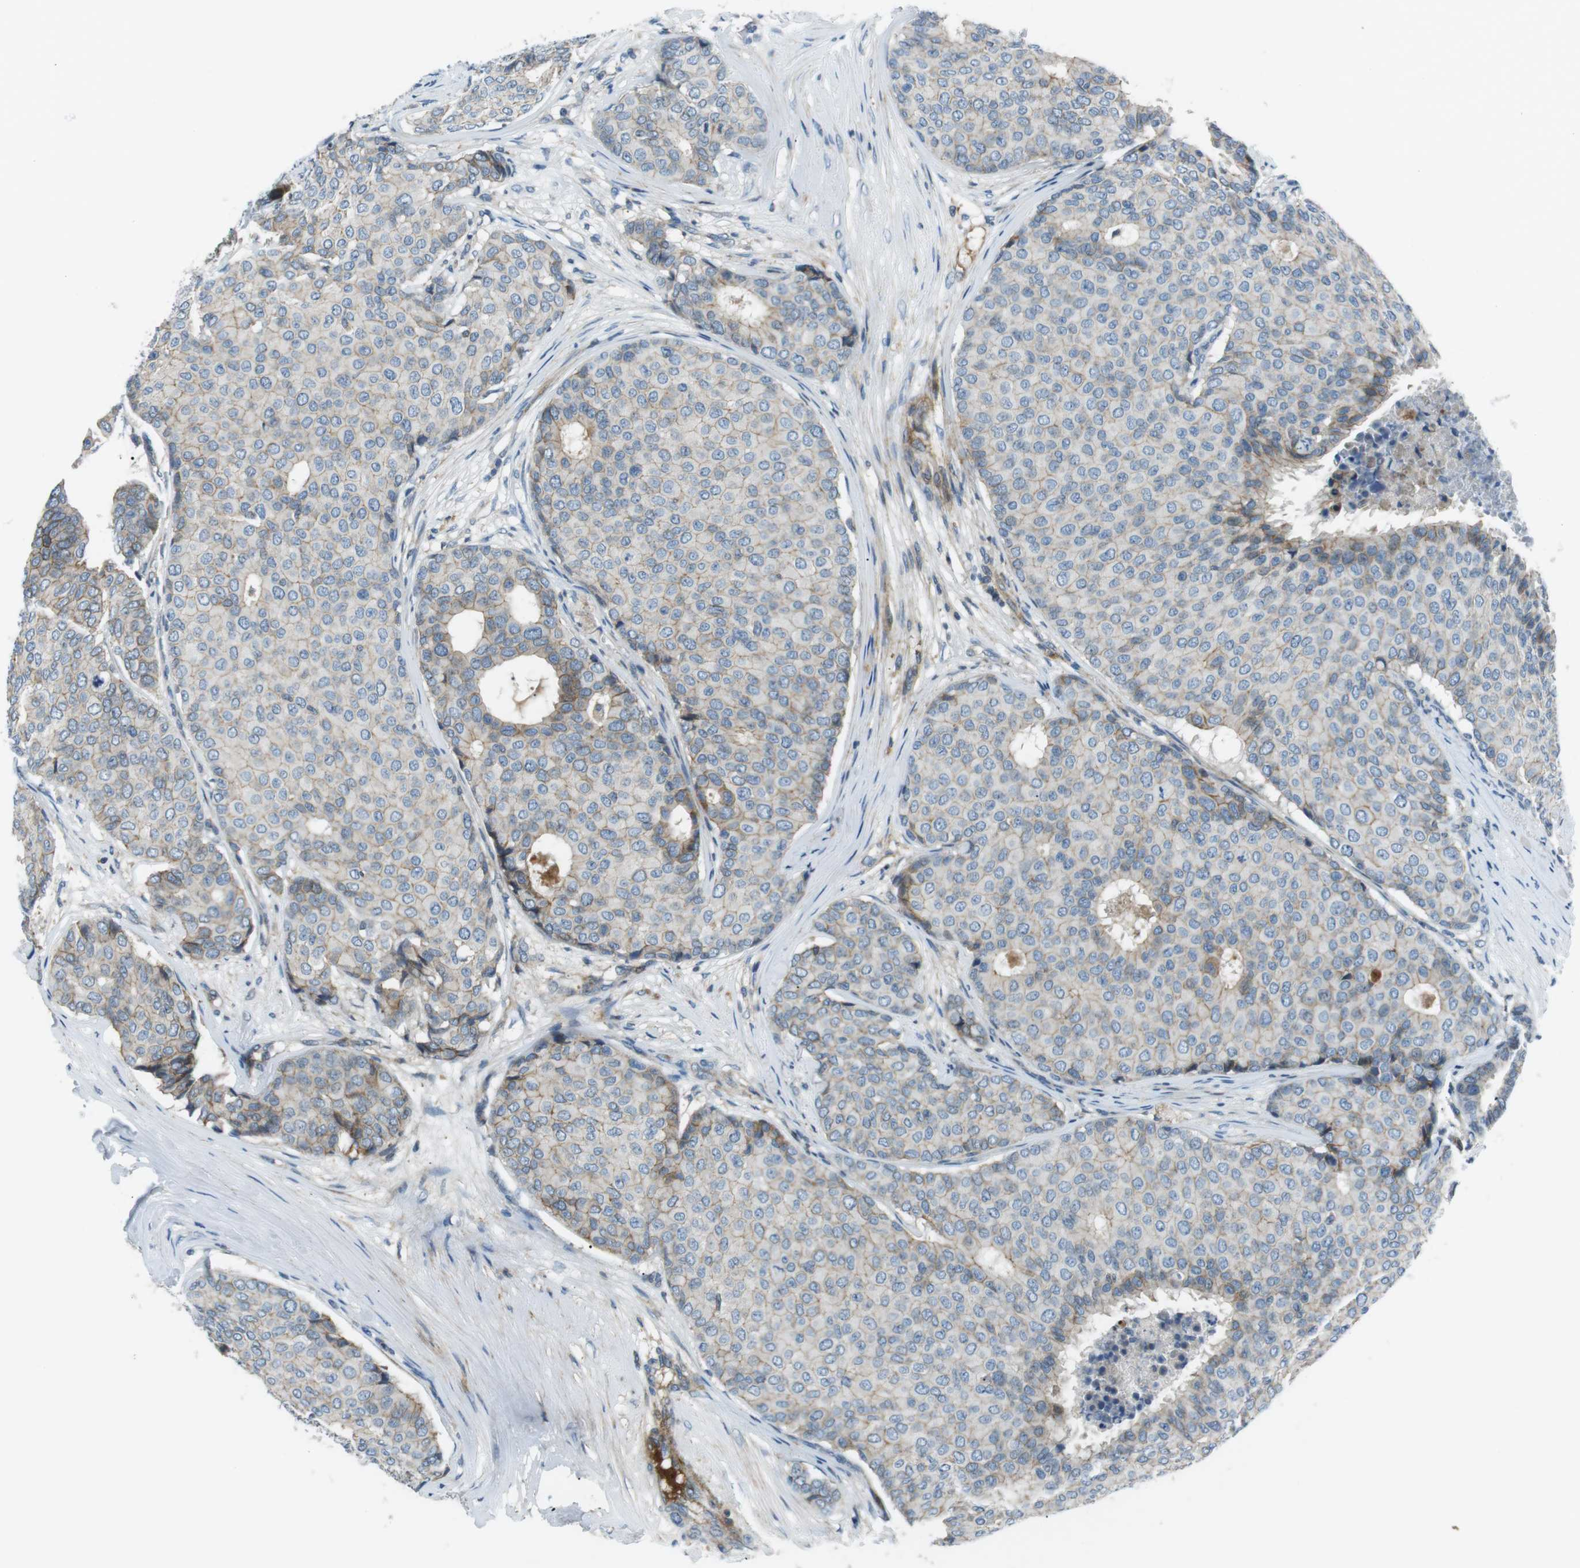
{"staining": {"intensity": "weak", "quantity": "<25%", "location": "cytoplasmic/membranous"}, "tissue": "breast cancer", "cell_type": "Tumor cells", "image_type": "cancer", "snomed": [{"axis": "morphology", "description": "Duct carcinoma"}, {"axis": "topography", "description": "Breast"}], "caption": "This histopathology image is of invasive ductal carcinoma (breast) stained with IHC to label a protein in brown with the nuclei are counter-stained blue. There is no positivity in tumor cells.", "gene": "ARVCF", "patient": {"sex": "female", "age": 75}}